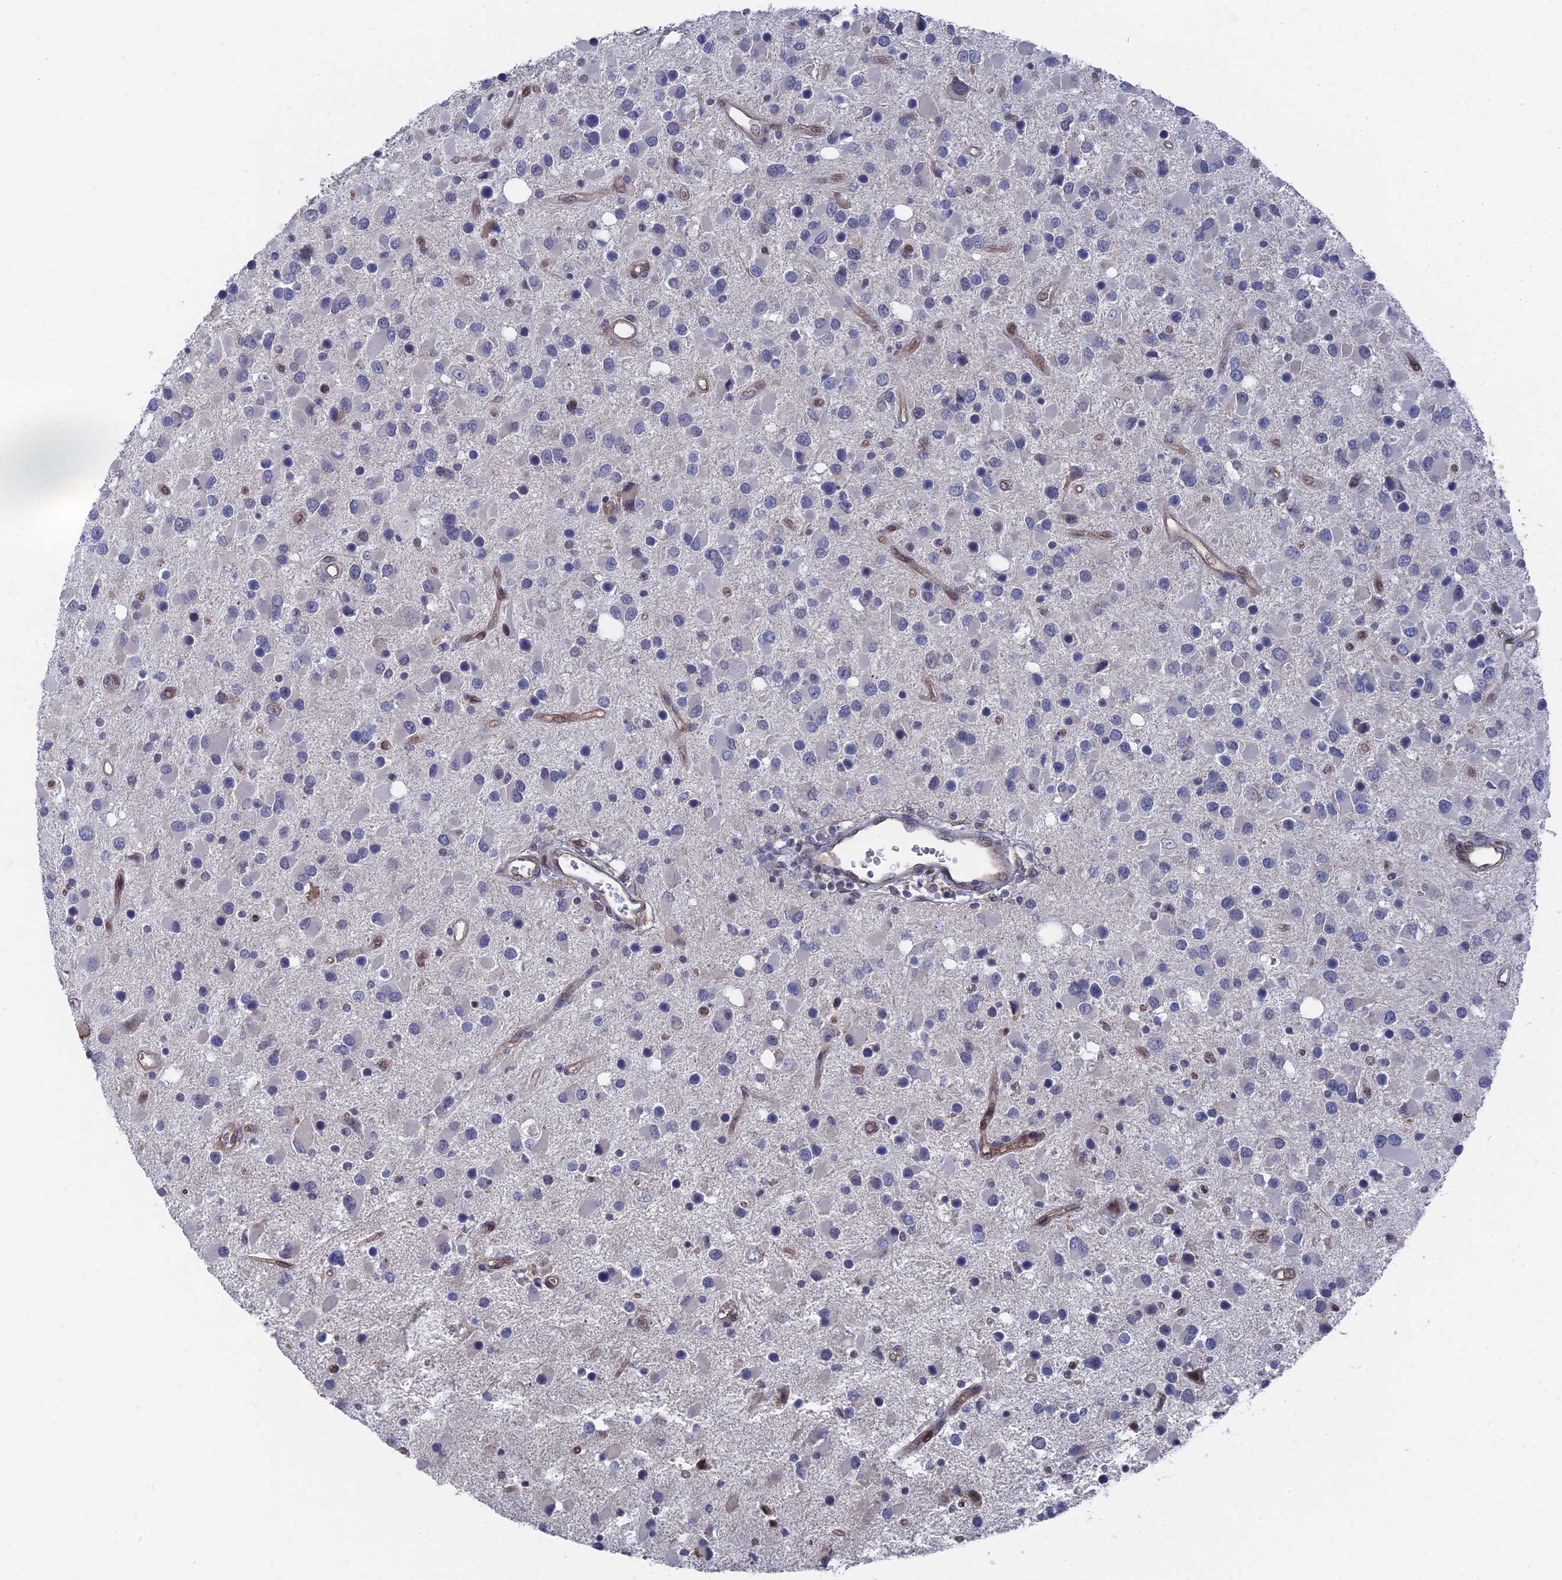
{"staining": {"intensity": "negative", "quantity": "none", "location": "none"}, "tissue": "glioma", "cell_type": "Tumor cells", "image_type": "cancer", "snomed": [{"axis": "morphology", "description": "Glioma, malignant, High grade"}, {"axis": "topography", "description": "Brain"}], "caption": "Immunohistochemistry photomicrograph of human malignant glioma (high-grade) stained for a protein (brown), which shows no staining in tumor cells.", "gene": "UNC5D", "patient": {"sex": "male", "age": 53}}